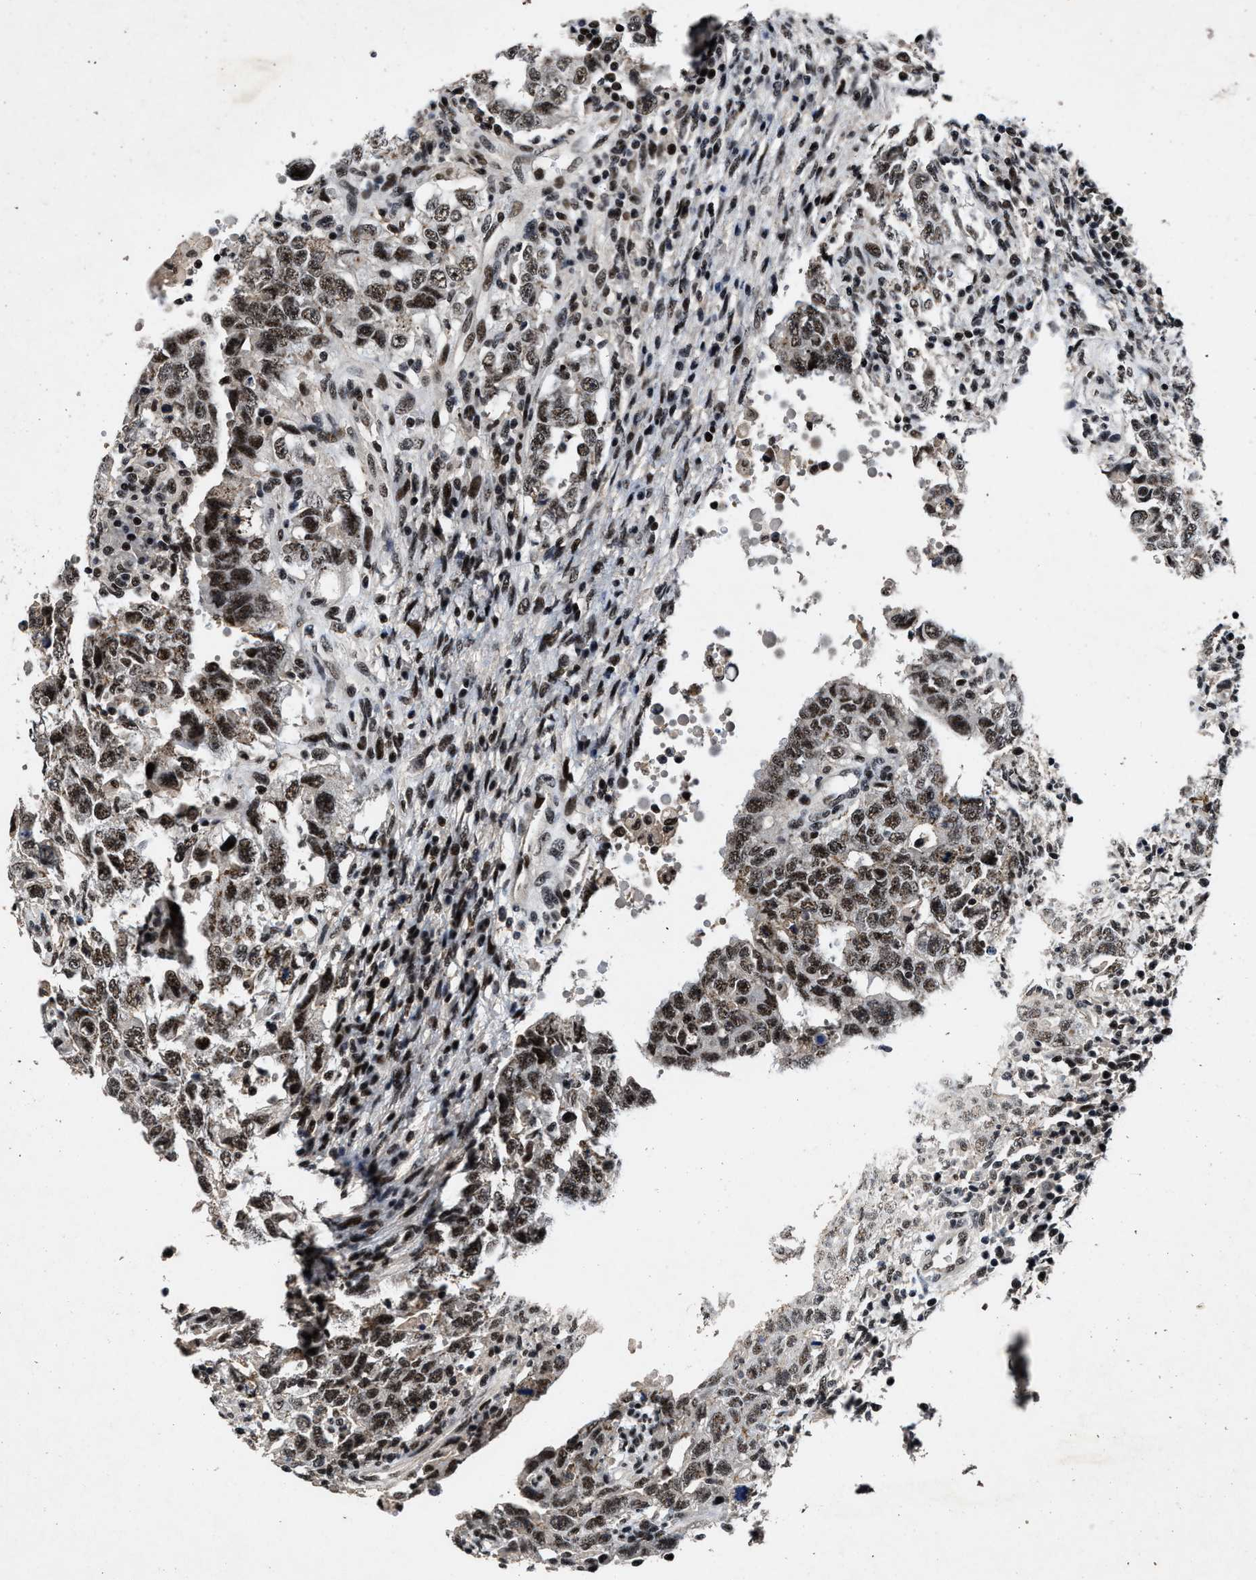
{"staining": {"intensity": "moderate", "quantity": ">75%", "location": "nuclear"}, "tissue": "testis cancer", "cell_type": "Tumor cells", "image_type": "cancer", "snomed": [{"axis": "morphology", "description": "Carcinoma, Embryonal, NOS"}, {"axis": "topography", "description": "Testis"}], "caption": "Immunohistochemical staining of testis embryonal carcinoma exhibits moderate nuclear protein expression in about >75% of tumor cells.", "gene": "ZNF233", "patient": {"sex": "male", "age": 26}}